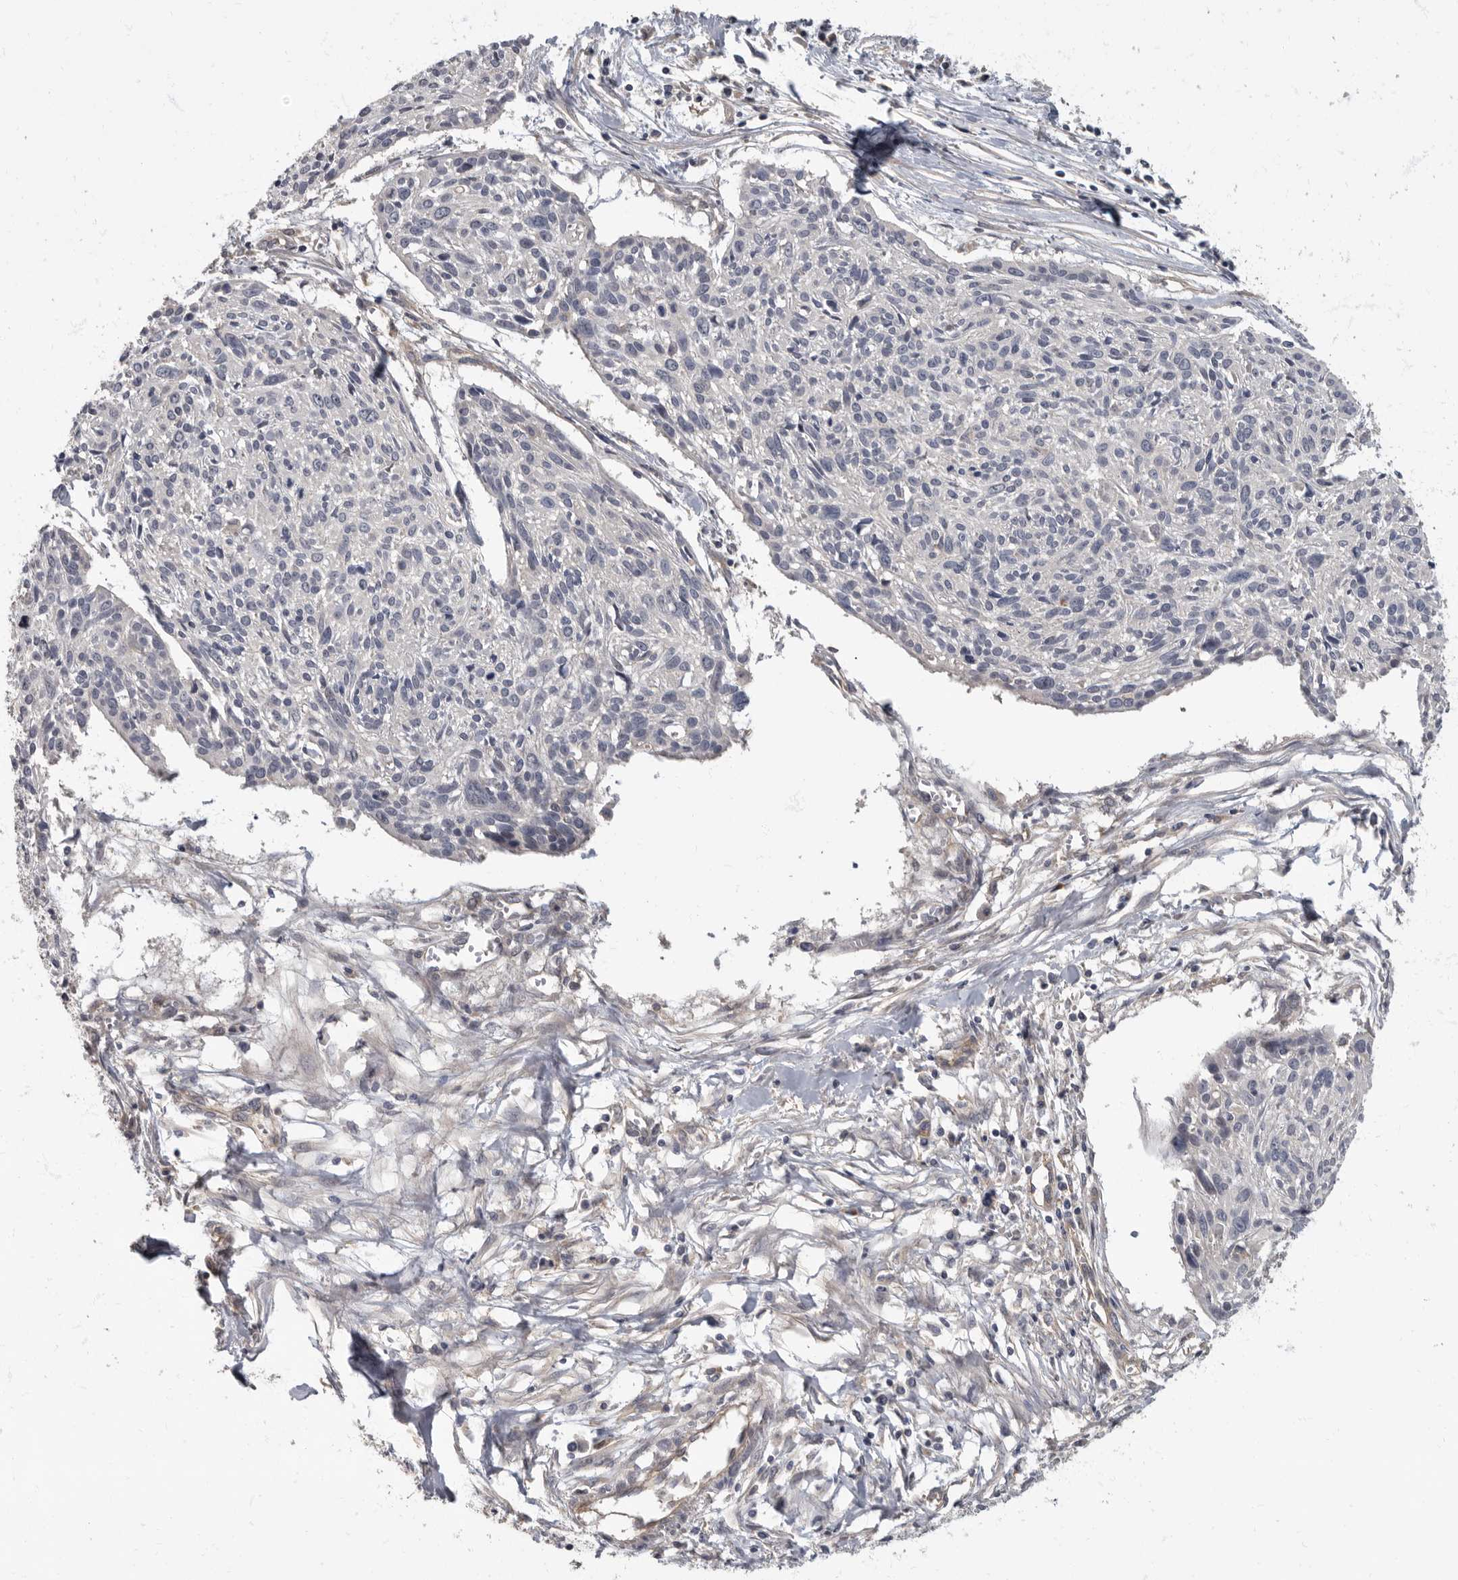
{"staining": {"intensity": "negative", "quantity": "none", "location": "none"}, "tissue": "cervical cancer", "cell_type": "Tumor cells", "image_type": "cancer", "snomed": [{"axis": "morphology", "description": "Squamous cell carcinoma, NOS"}, {"axis": "topography", "description": "Cervix"}], "caption": "This is an immunohistochemistry (IHC) micrograph of cervical squamous cell carcinoma. There is no positivity in tumor cells.", "gene": "PDK1", "patient": {"sex": "female", "age": 51}}